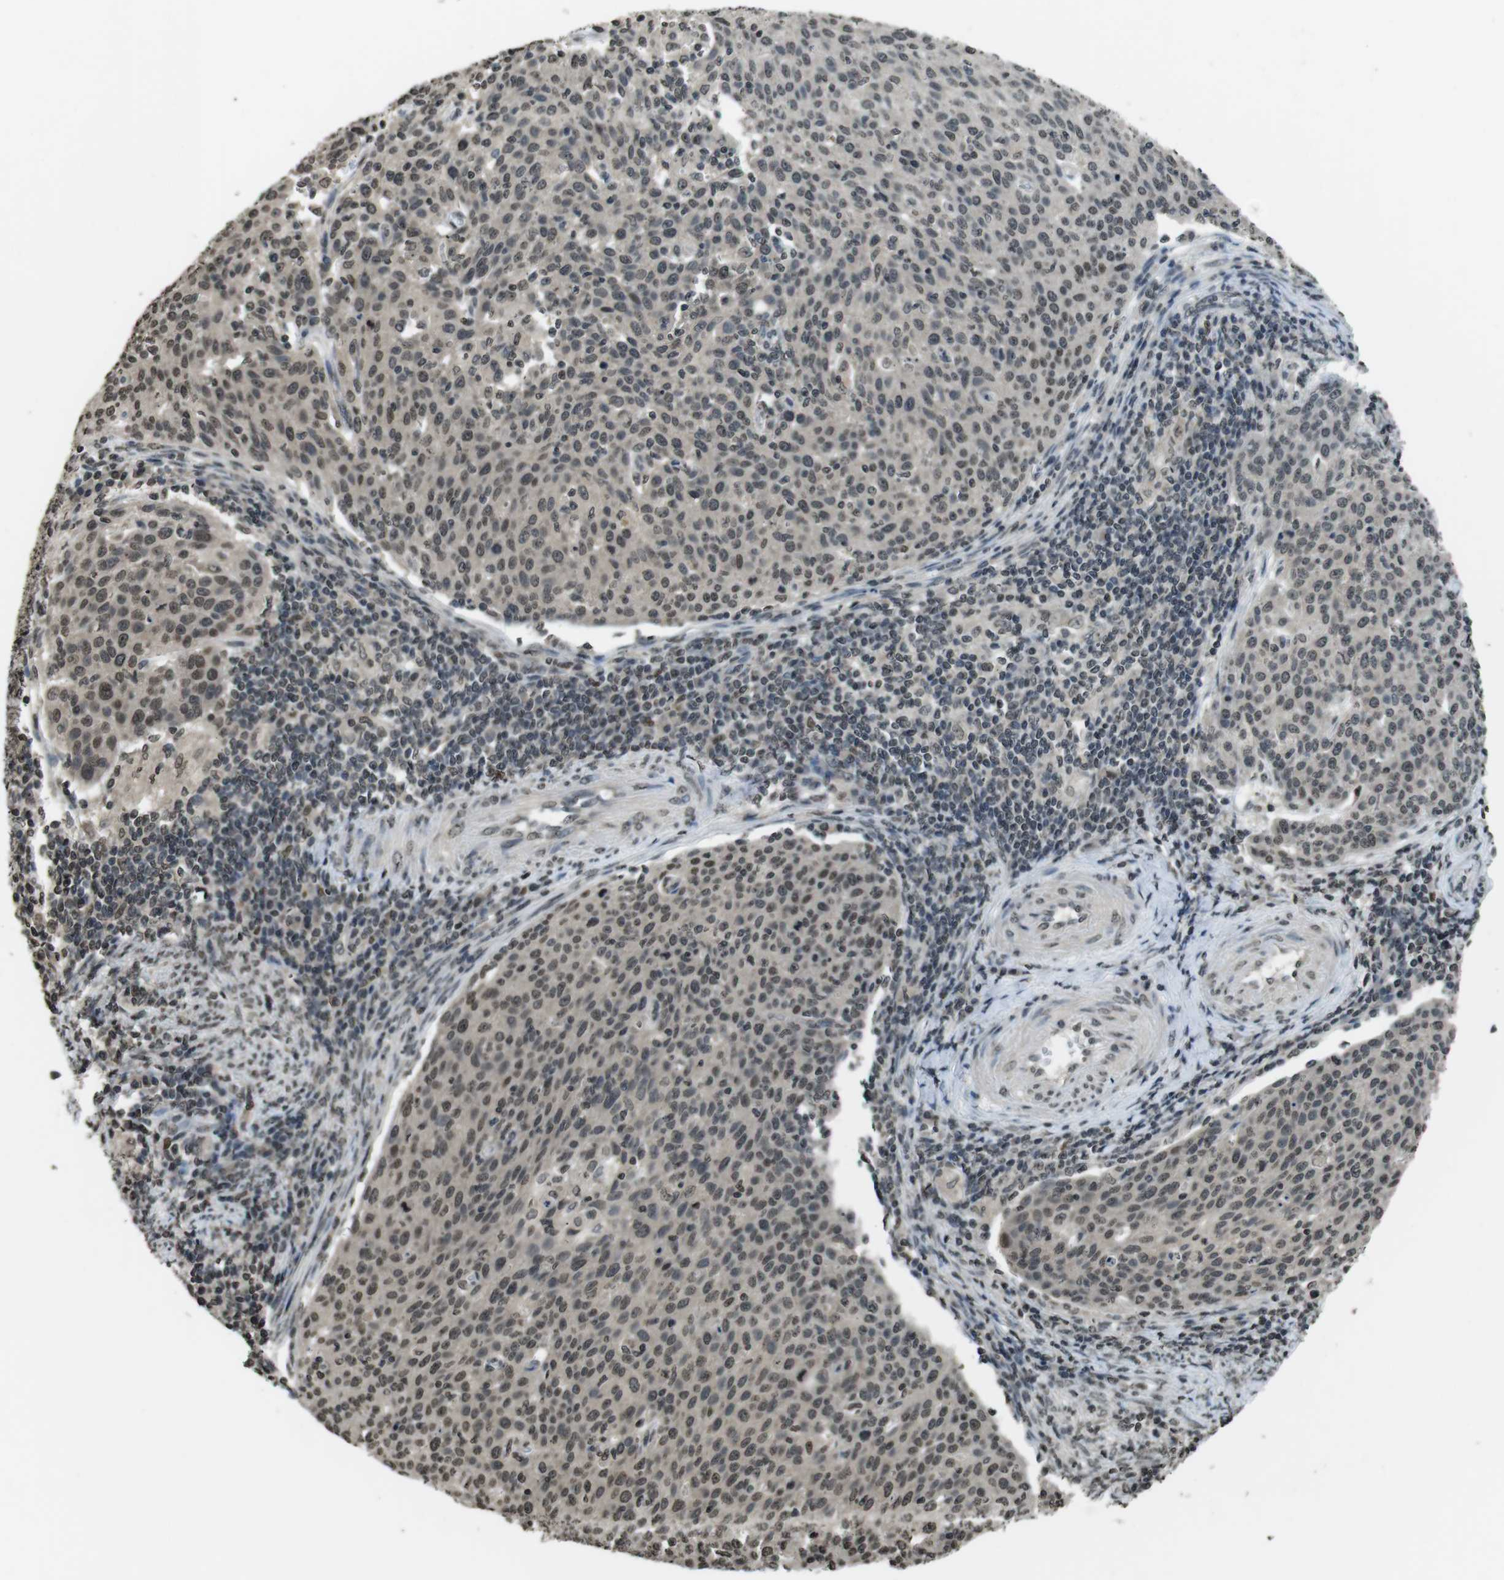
{"staining": {"intensity": "moderate", "quantity": ">75%", "location": "nuclear"}, "tissue": "cervical cancer", "cell_type": "Tumor cells", "image_type": "cancer", "snomed": [{"axis": "morphology", "description": "Squamous cell carcinoma, NOS"}, {"axis": "topography", "description": "Cervix"}], "caption": "Moderate nuclear staining for a protein is identified in approximately >75% of tumor cells of cervical squamous cell carcinoma using immunohistochemistry.", "gene": "MAF", "patient": {"sex": "female", "age": 38}}